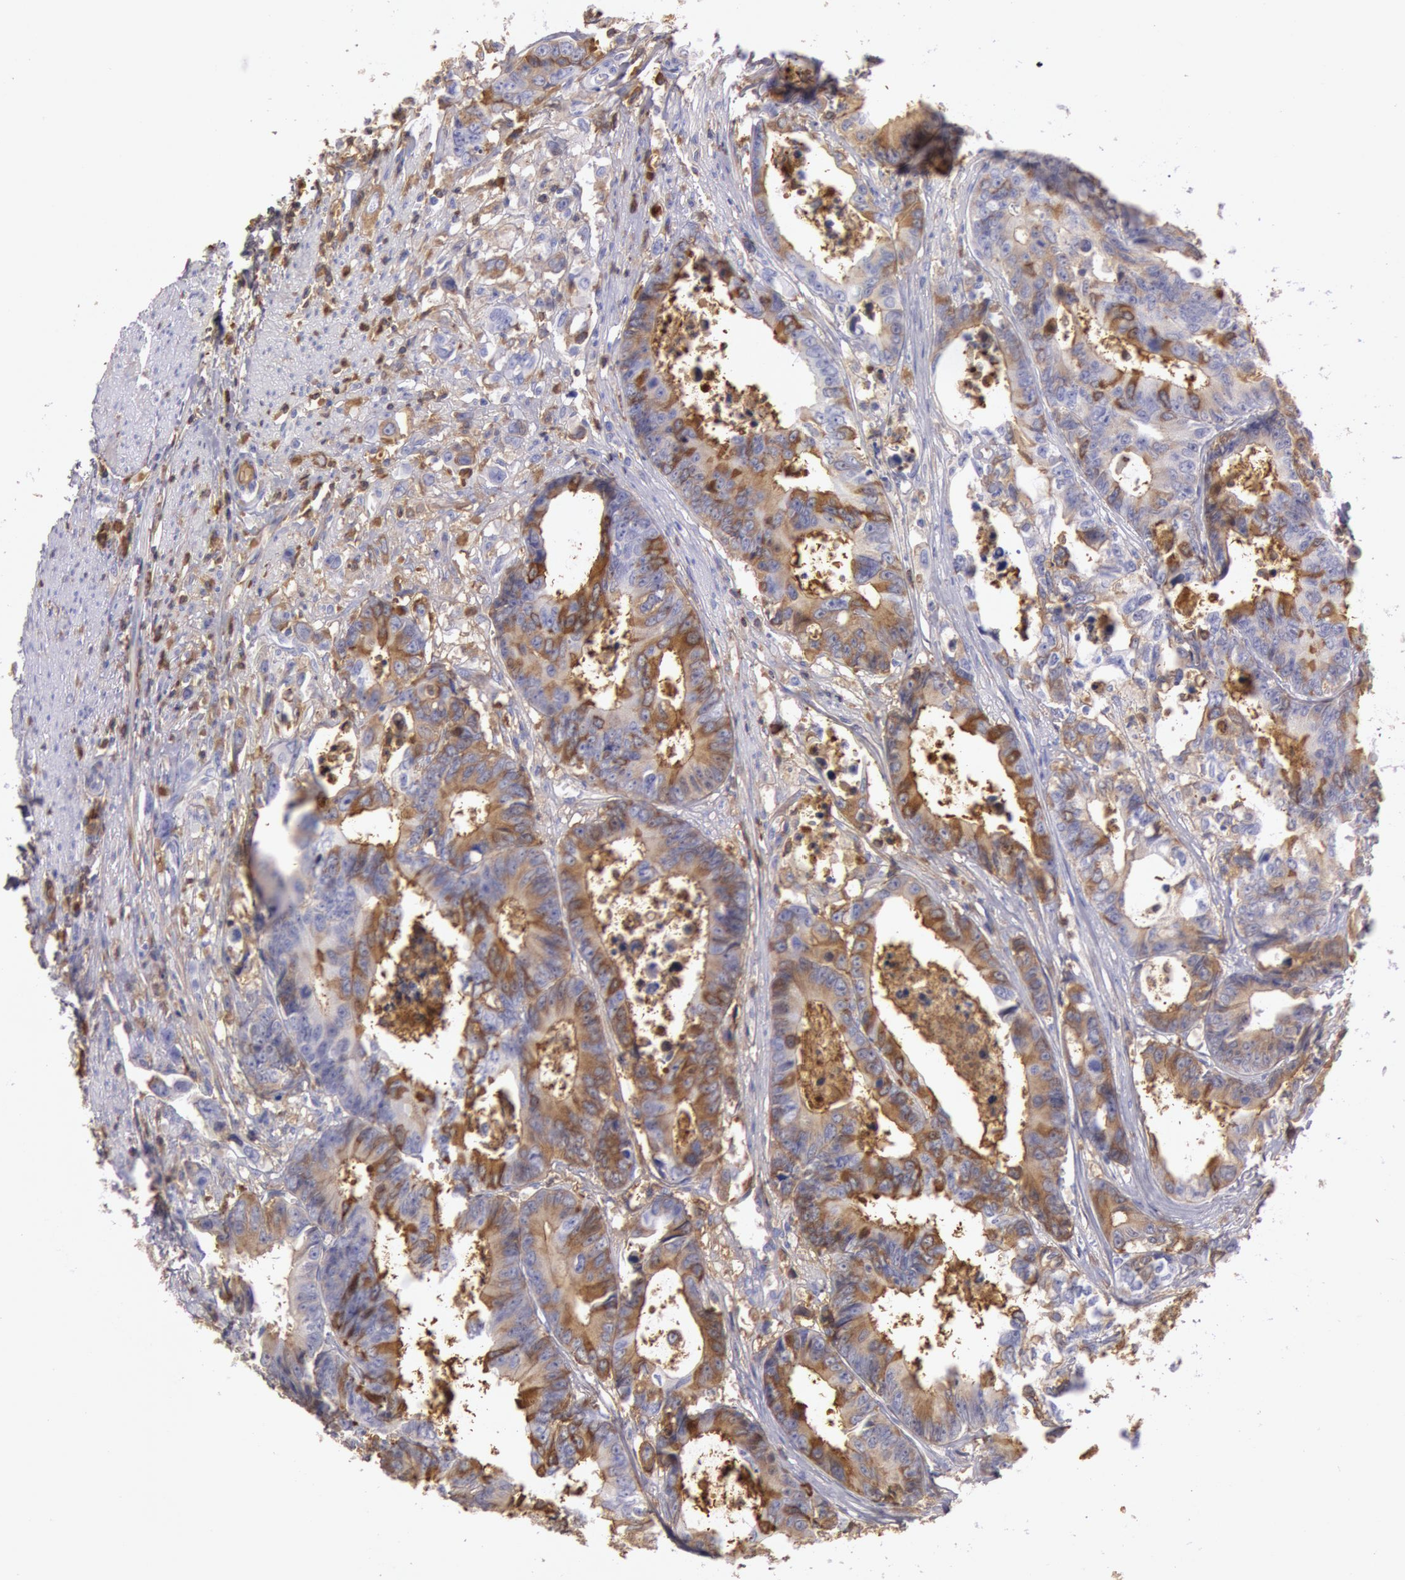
{"staining": {"intensity": "moderate", "quantity": "25%-75%", "location": "cytoplasmic/membranous"}, "tissue": "colorectal cancer", "cell_type": "Tumor cells", "image_type": "cancer", "snomed": [{"axis": "morphology", "description": "Adenocarcinoma, NOS"}, {"axis": "topography", "description": "Rectum"}], "caption": "A micrograph showing moderate cytoplasmic/membranous staining in about 25%-75% of tumor cells in colorectal cancer (adenocarcinoma), as visualized by brown immunohistochemical staining.", "gene": "IGHG1", "patient": {"sex": "female", "age": 98}}